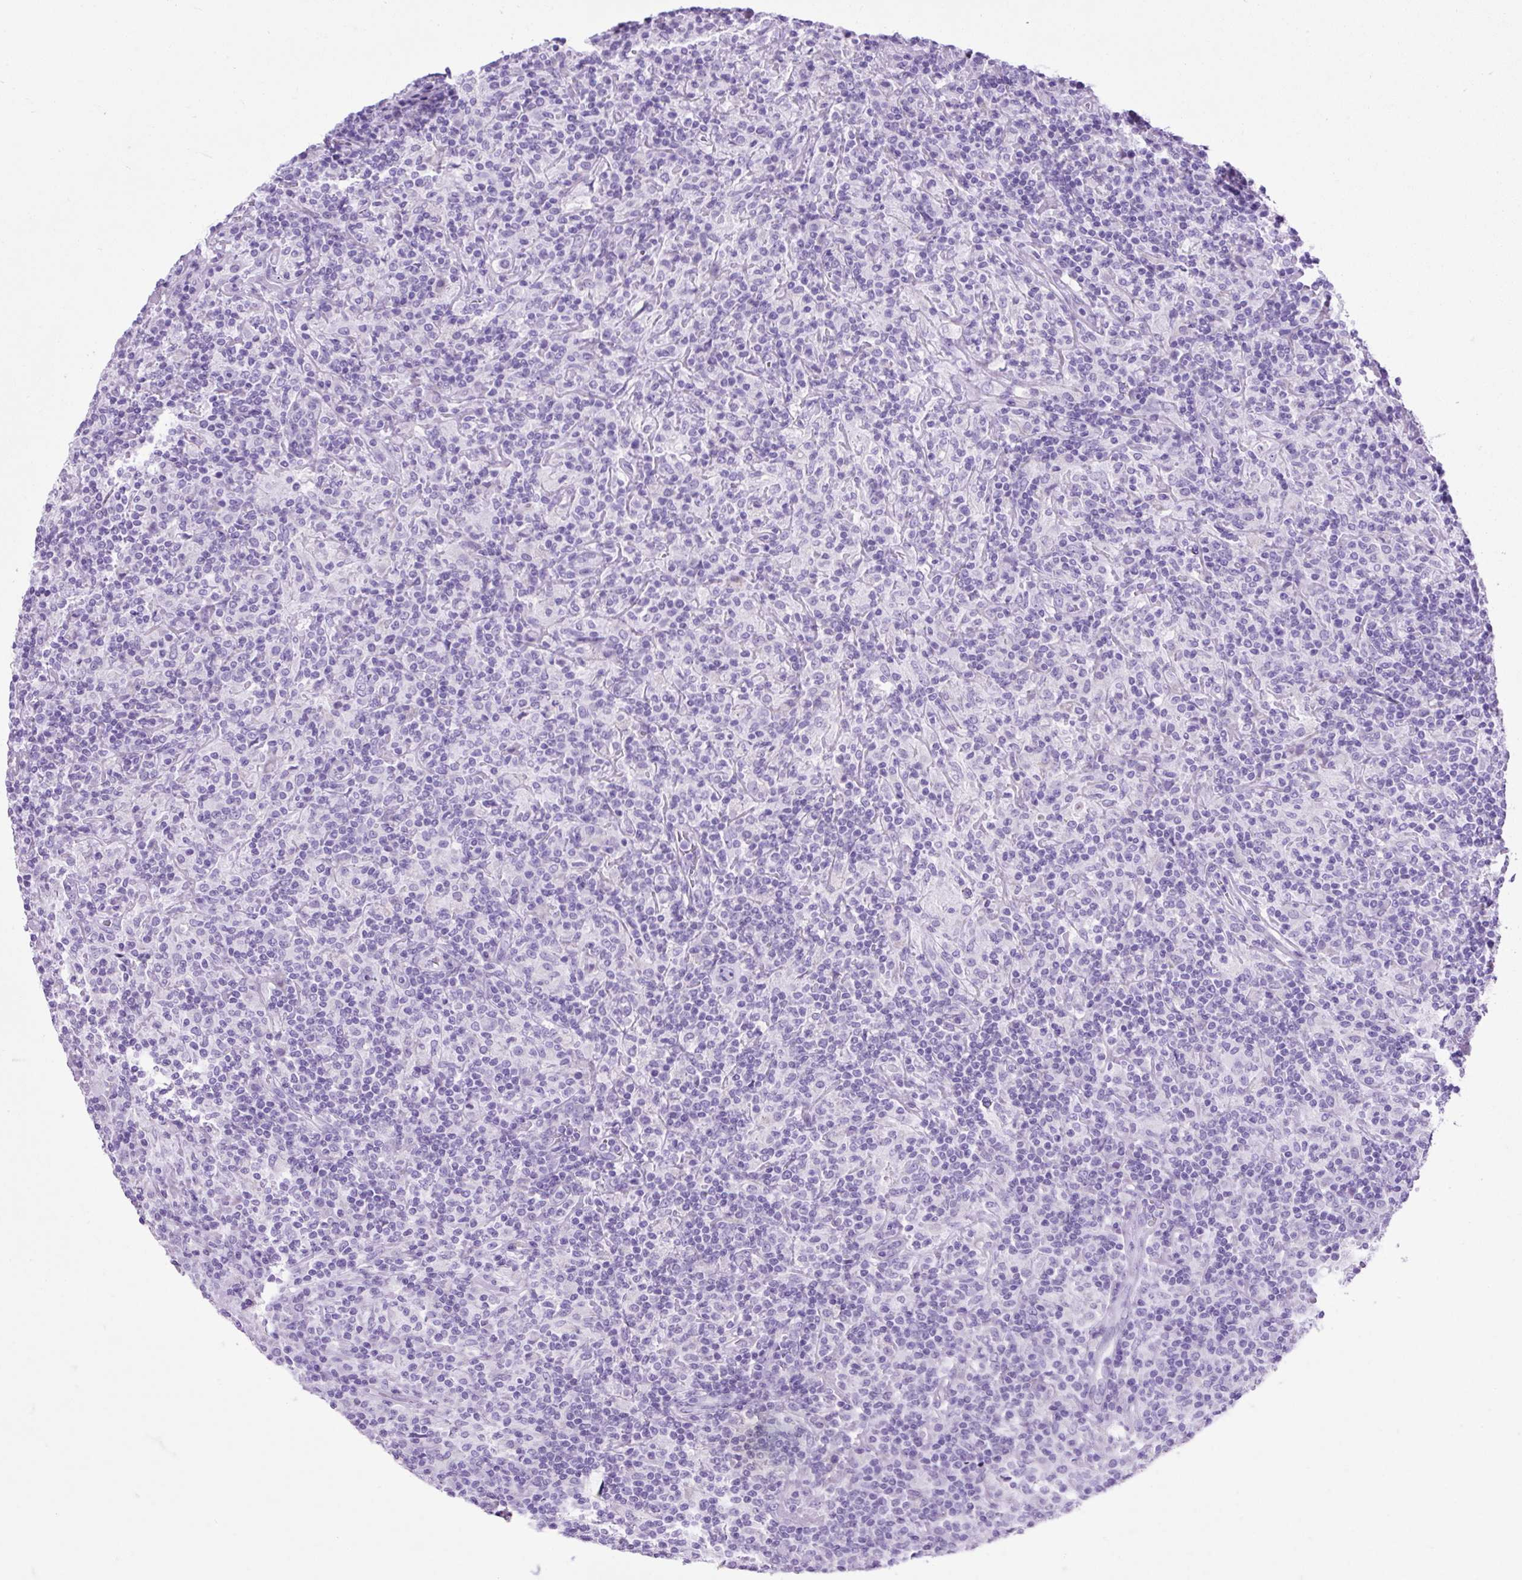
{"staining": {"intensity": "negative", "quantity": "none", "location": "none"}, "tissue": "lymphoma", "cell_type": "Tumor cells", "image_type": "cancer", "snomed": [{"axis": "morphology", "description": "Hodgkin's disease, NOS"}, {"axis": "topography", "description": "Lymph node"}], "caption": "Immunohistochemical staining of human Hodgkin's disease shows no significant positivity in tumor cells. The staining was performed using DAB to visualize the protein expression in brown, while the nuclei were stained in blue with hematoxylin (Magnification: 20x).", "gene": "KRT12", "patient": {"sex": "male", "age": 70}}